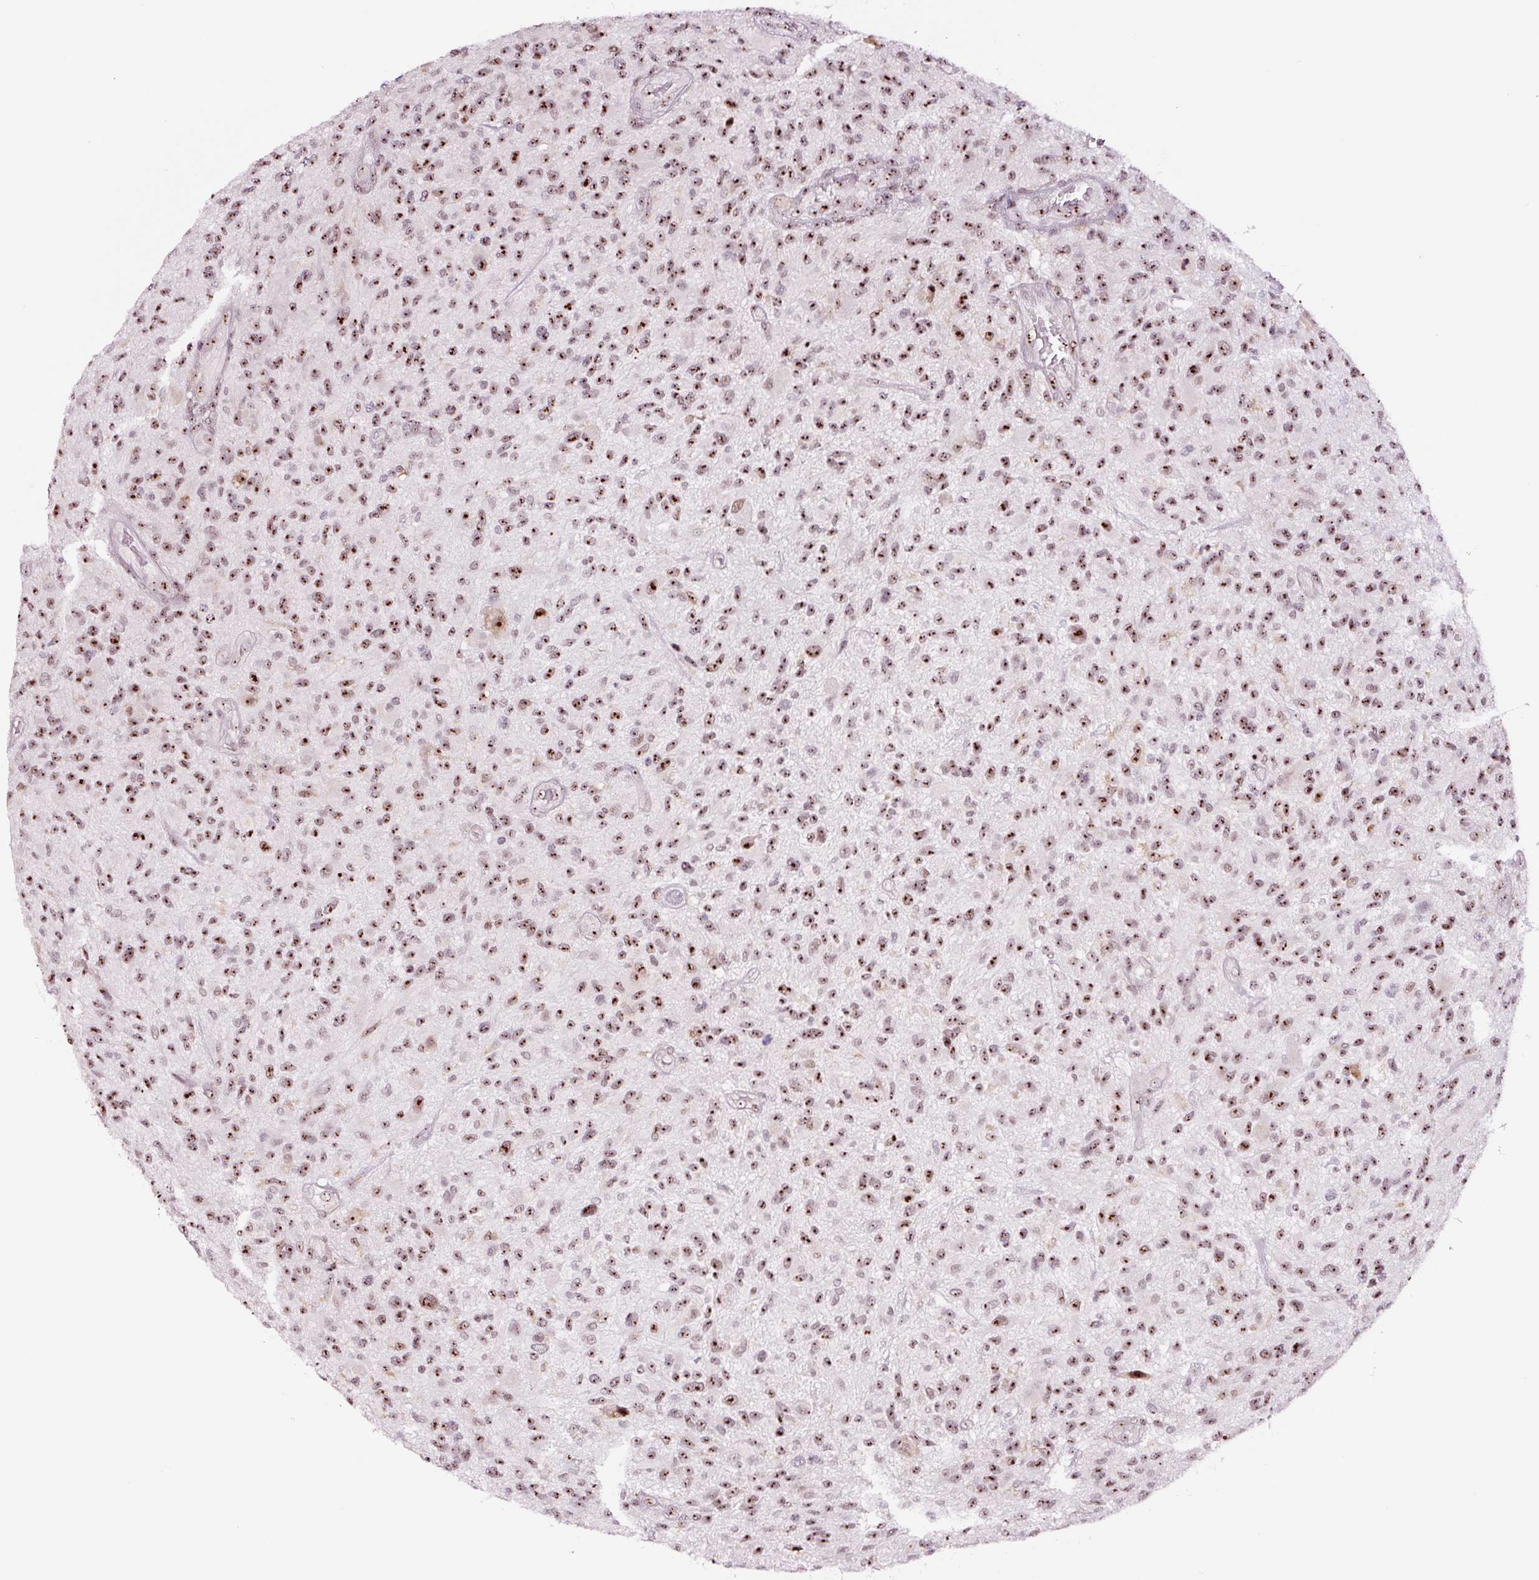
{"staining": {"intensity": "moderate", "quantity": ">75%", "location": "nuclear"}, "tissue": "glioma", "cell_type": "Tumor cells", "image_type": "cancer", "snomed": [{"axis": "morphology", "description": "Glioma, malignant, High grade"}, {"axis": "topography", "description": "Brain"}], "caption": "High-power microscopy captured an immunohistochemistry micrograph of glioma, revealing moderate nuclear expression in approximately >75% of tumor cells. Ihc stains the protein of interest in brown and the nuclei are stained blue.", "gene": "GNL3", "patient": {"sex": "male", "age": 47}}